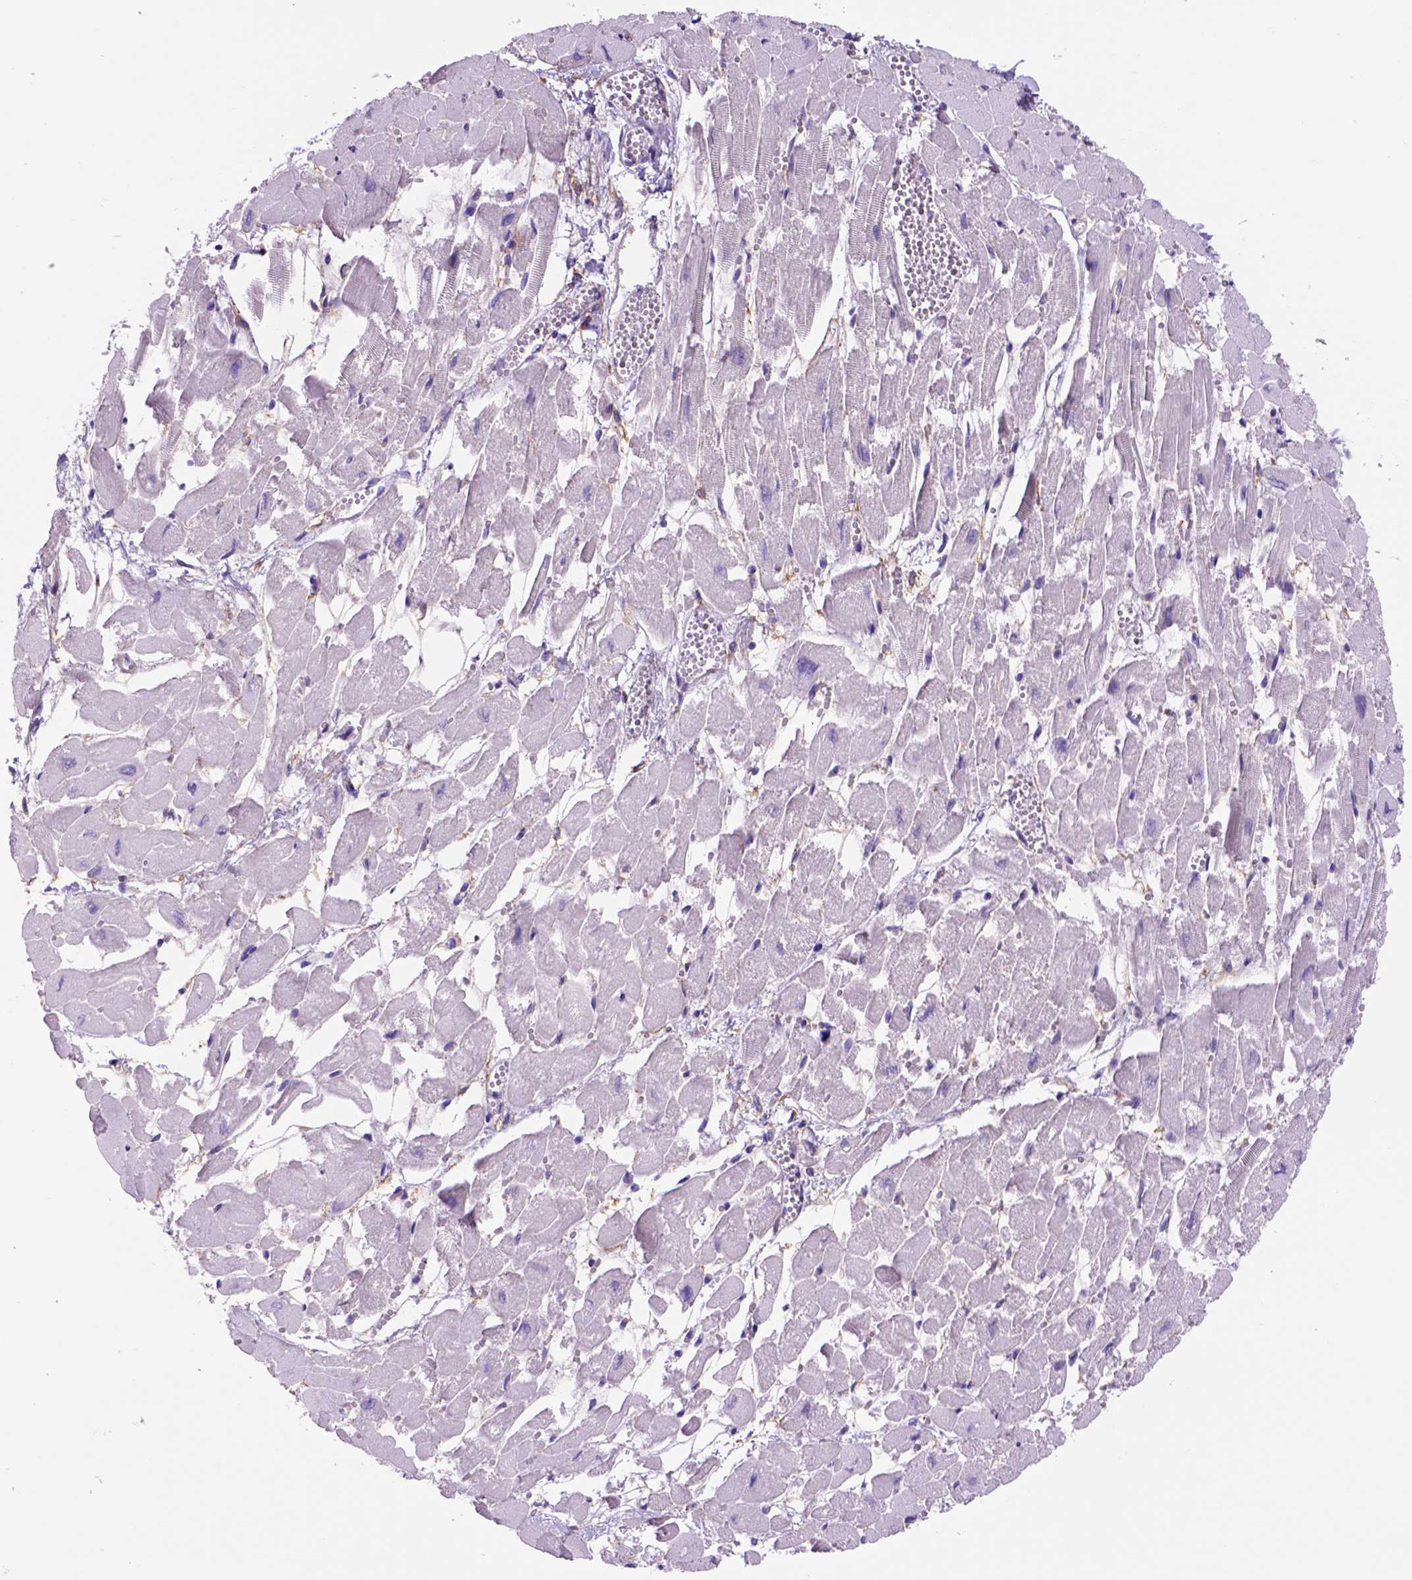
{"staining": {"intensity": "negative", "quantity": "none", "location": "none"}, "tissue": "heart muscle", "cell_type": "Cardiomyocytes", "image_type": "normal", "snomed": [{"axis": "morphology", "description": "Normal tissue, NOS"}, {"axis": "topography", "description": "Heart"}], "caption": "Immunohistochemistry (IHC) photomicrograph of unremarkable heart muscle: human heart muscle stained with DAB (3,3'-diaminobenzidine) displays no significant protein staining in cardiomyocytes.", "gene": "EGFR", "patient": {"sex": "female", "age": 52}}